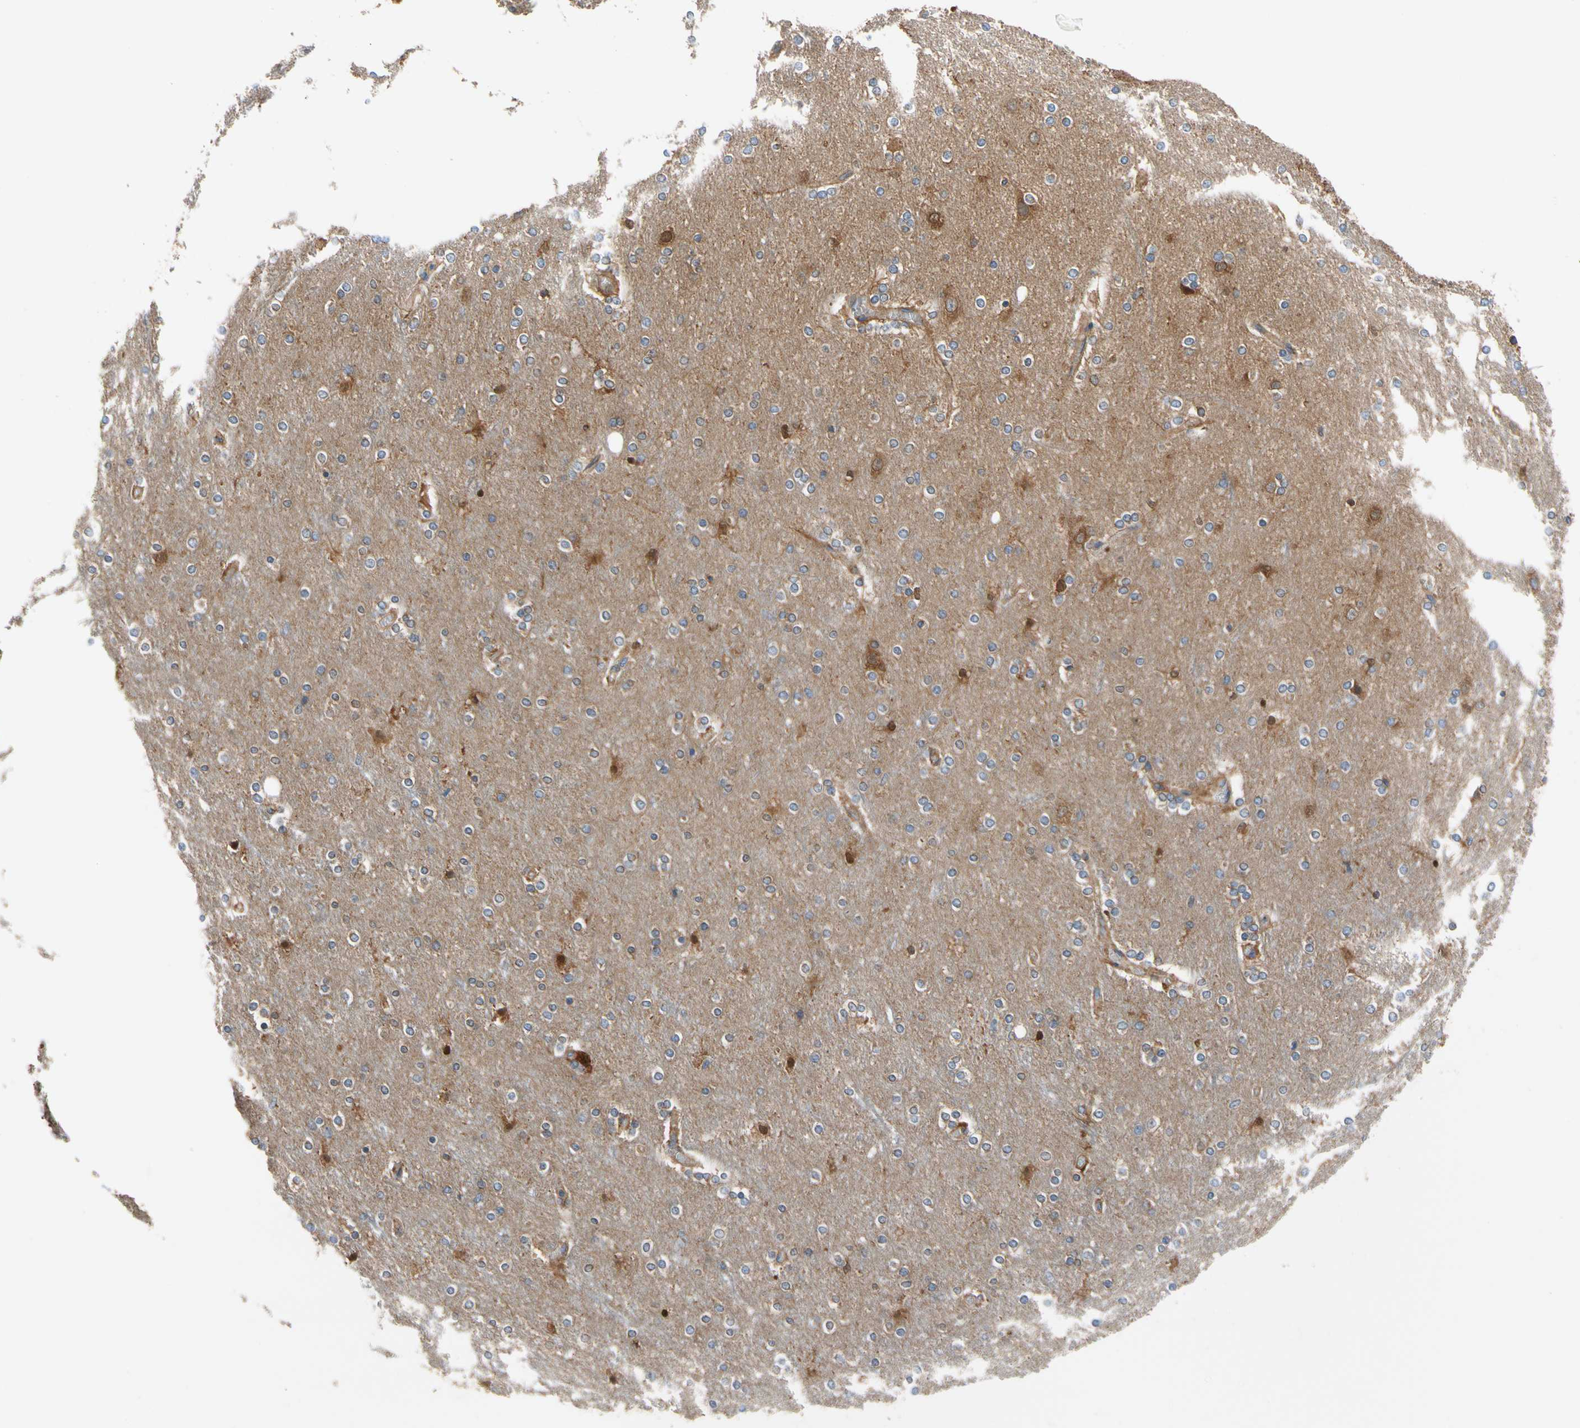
{"staining": {"intensity": "negative", "quantity": "none", "location": "none"}, "tissue": "cerebral cortex", "cell_type": "Endothelial cells", "image_type": "normal", "snomed": [{"axis": "morphology", "description": "Normal tissue, NOS"}, {"axis": "topography", "description": "Cerebral cortex"}], "caption": "DAB immunohistochemical staining of normal cerebral cortex demonstrates no significant expression in endothelial cells.", "gene": "GPHN", "patient": {"sex": "female", "age": 54}}